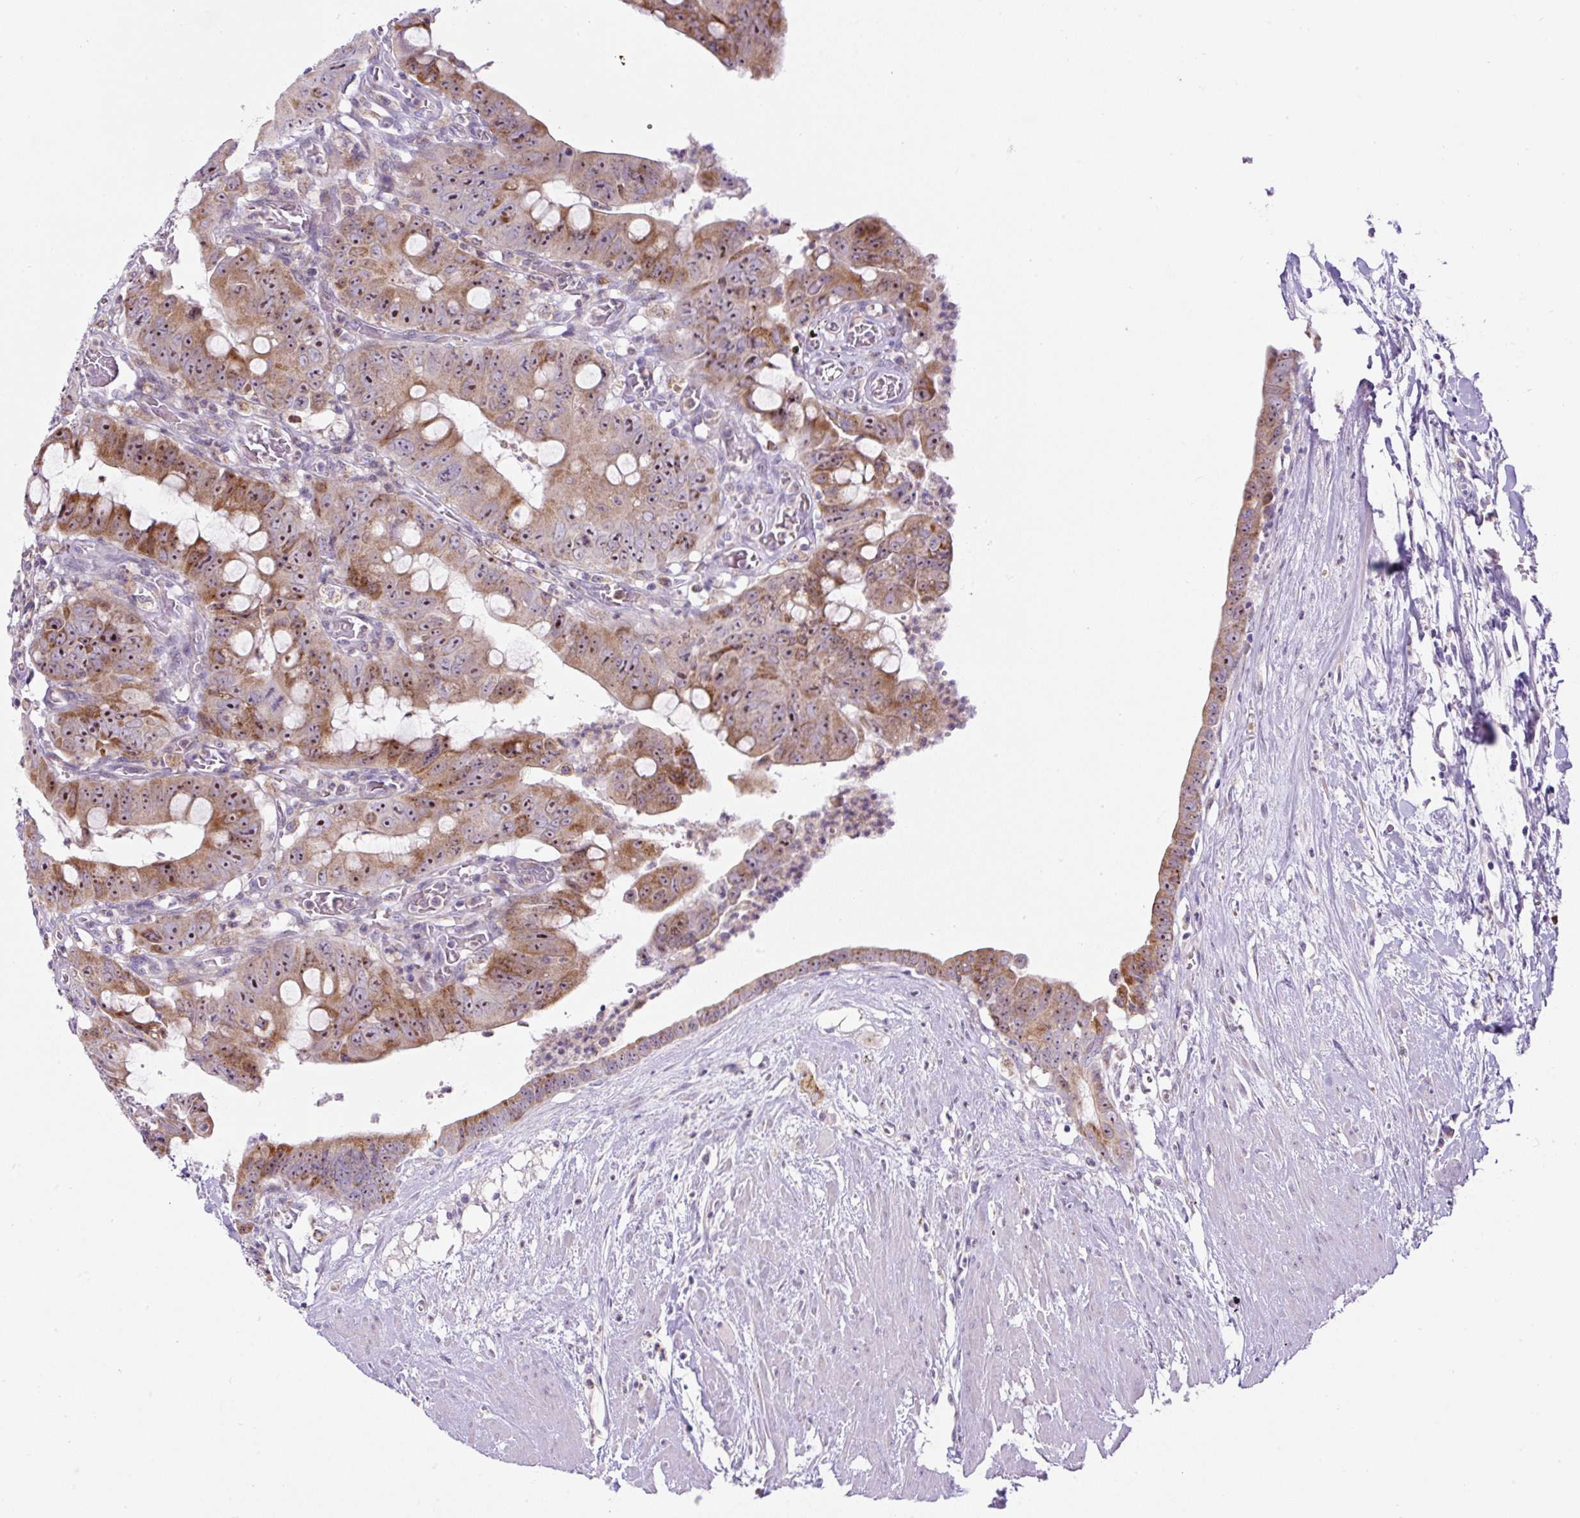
{"staining": {"intensity": "moderate", "quantity": ">75%", "location": "cytoplasmic/membranous,nuclear"}, "tissue": "colorectal cancer", "cell_type": "Tumor cells", "image_type": "cancer", "snomed": [{"axis": "morphology", "description": "Adenocarcinoma, NOS"}, {"axis": "topography", "description": "Rectum"}], "caption": "This histopathology image shows adenocarcinoma (colorectal) stained with IHC to label a protein in brown. The cytoplasmic/membranous and nuclear of tumor cells show moderate positivity for the protein. Nuclei are counter-stained blue.", "gene": "ZNF596", "patient": {"sex": "male", "age": 78}}